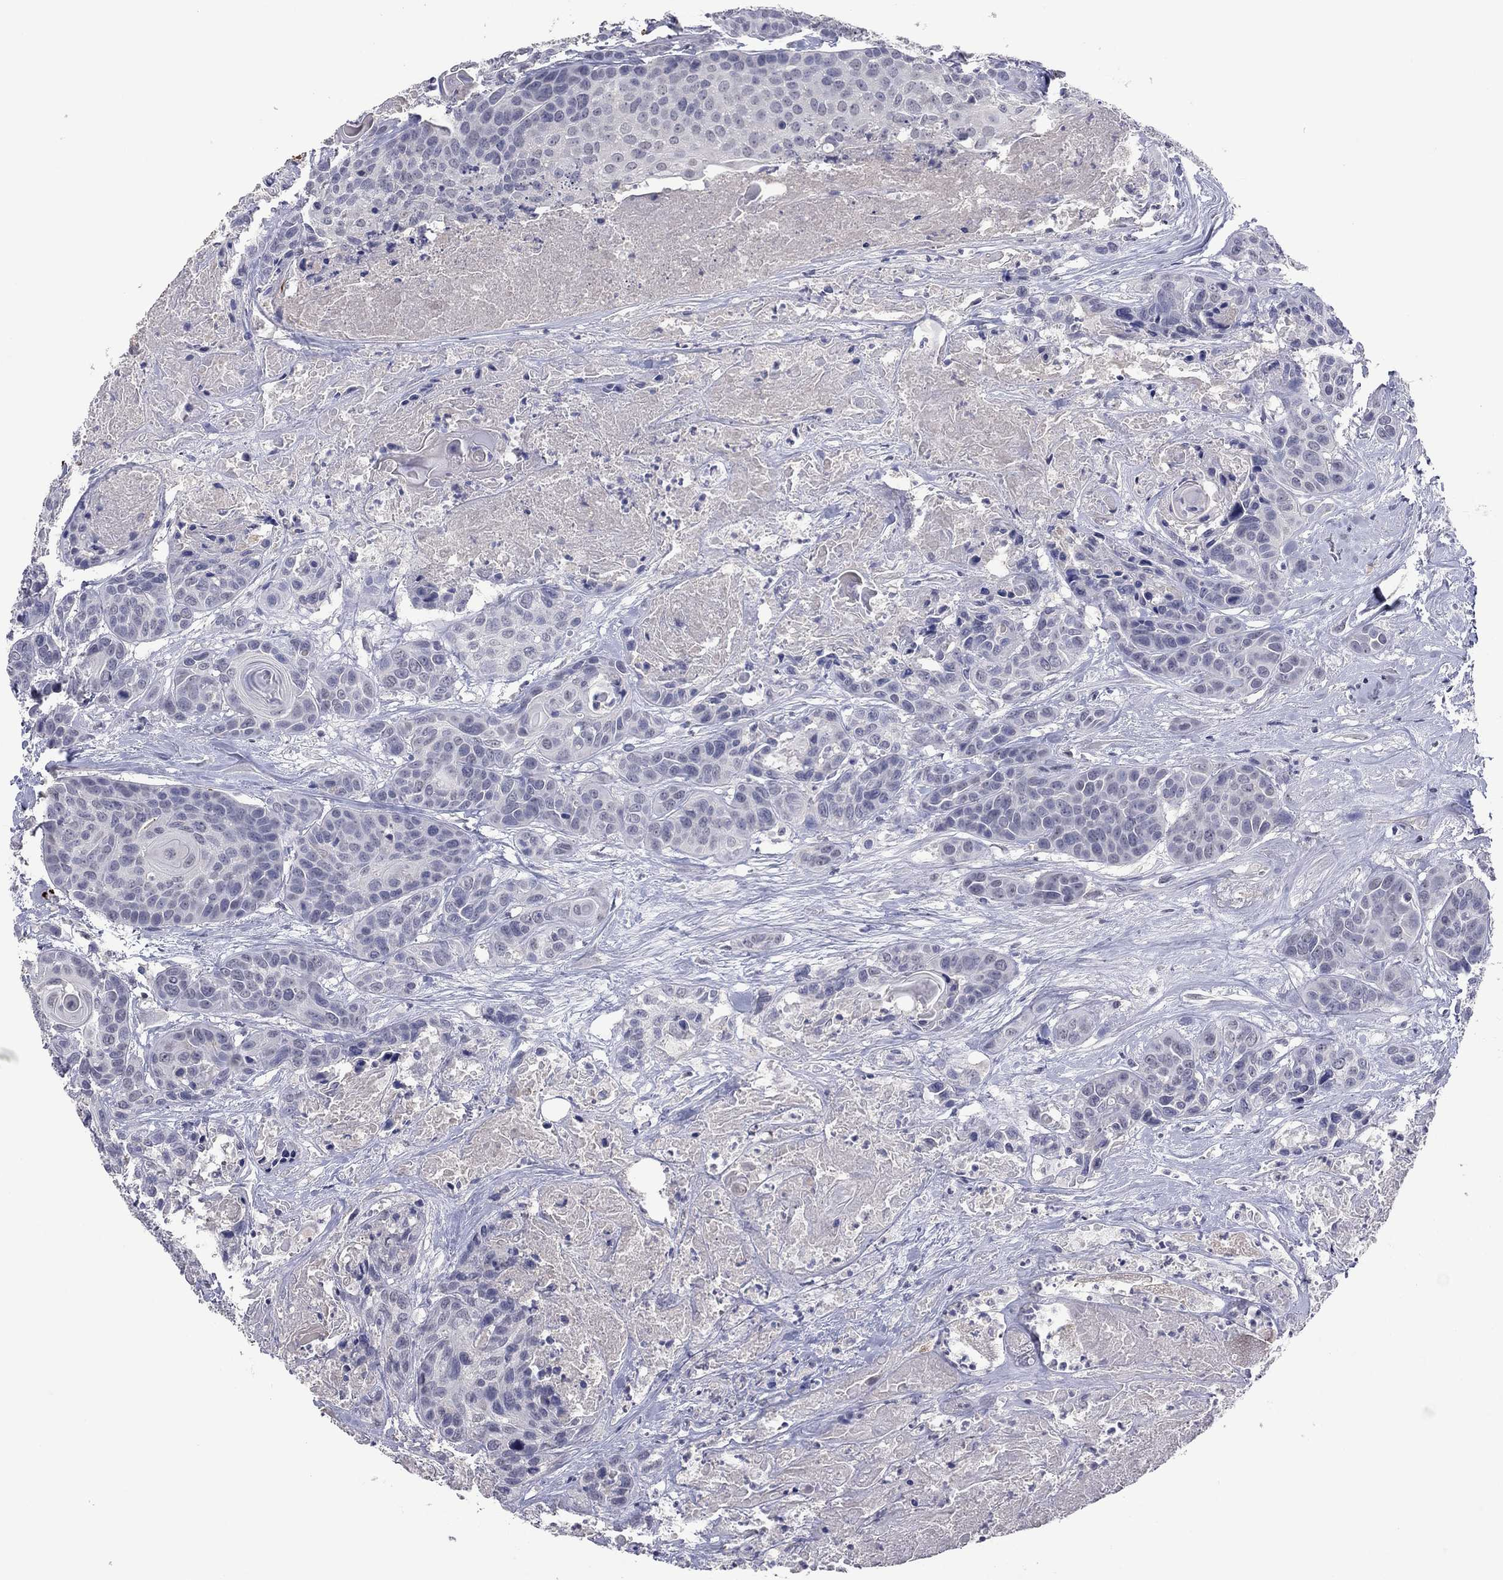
{"staining": {"intensity": "negative", "quantity": "none", "location": "none"}, "tissue": "head and neck cancer", "cell_type": "Tumor cells", "image_type": "cancer", "snomed": [{"axis": "morphology", "description": "Squamous cell carcinoma, NOS"}, {"axis": "topography", "description": "Oral tissue"}, {"axis": "topography", "description": "Head-Neck"}], "caption": "Immunohistochemistry of head and neck cancer shows no staining in tumor cells. (Stains: DAB (3,3'-diaminobenzidine) immunohistochemistry (IHC) with hematoxylin counter stain, Microscopy: brightfield microscopy at high magnification).", "gene": "IP6K3", "patient": {"sex": "male", "age": 56}}